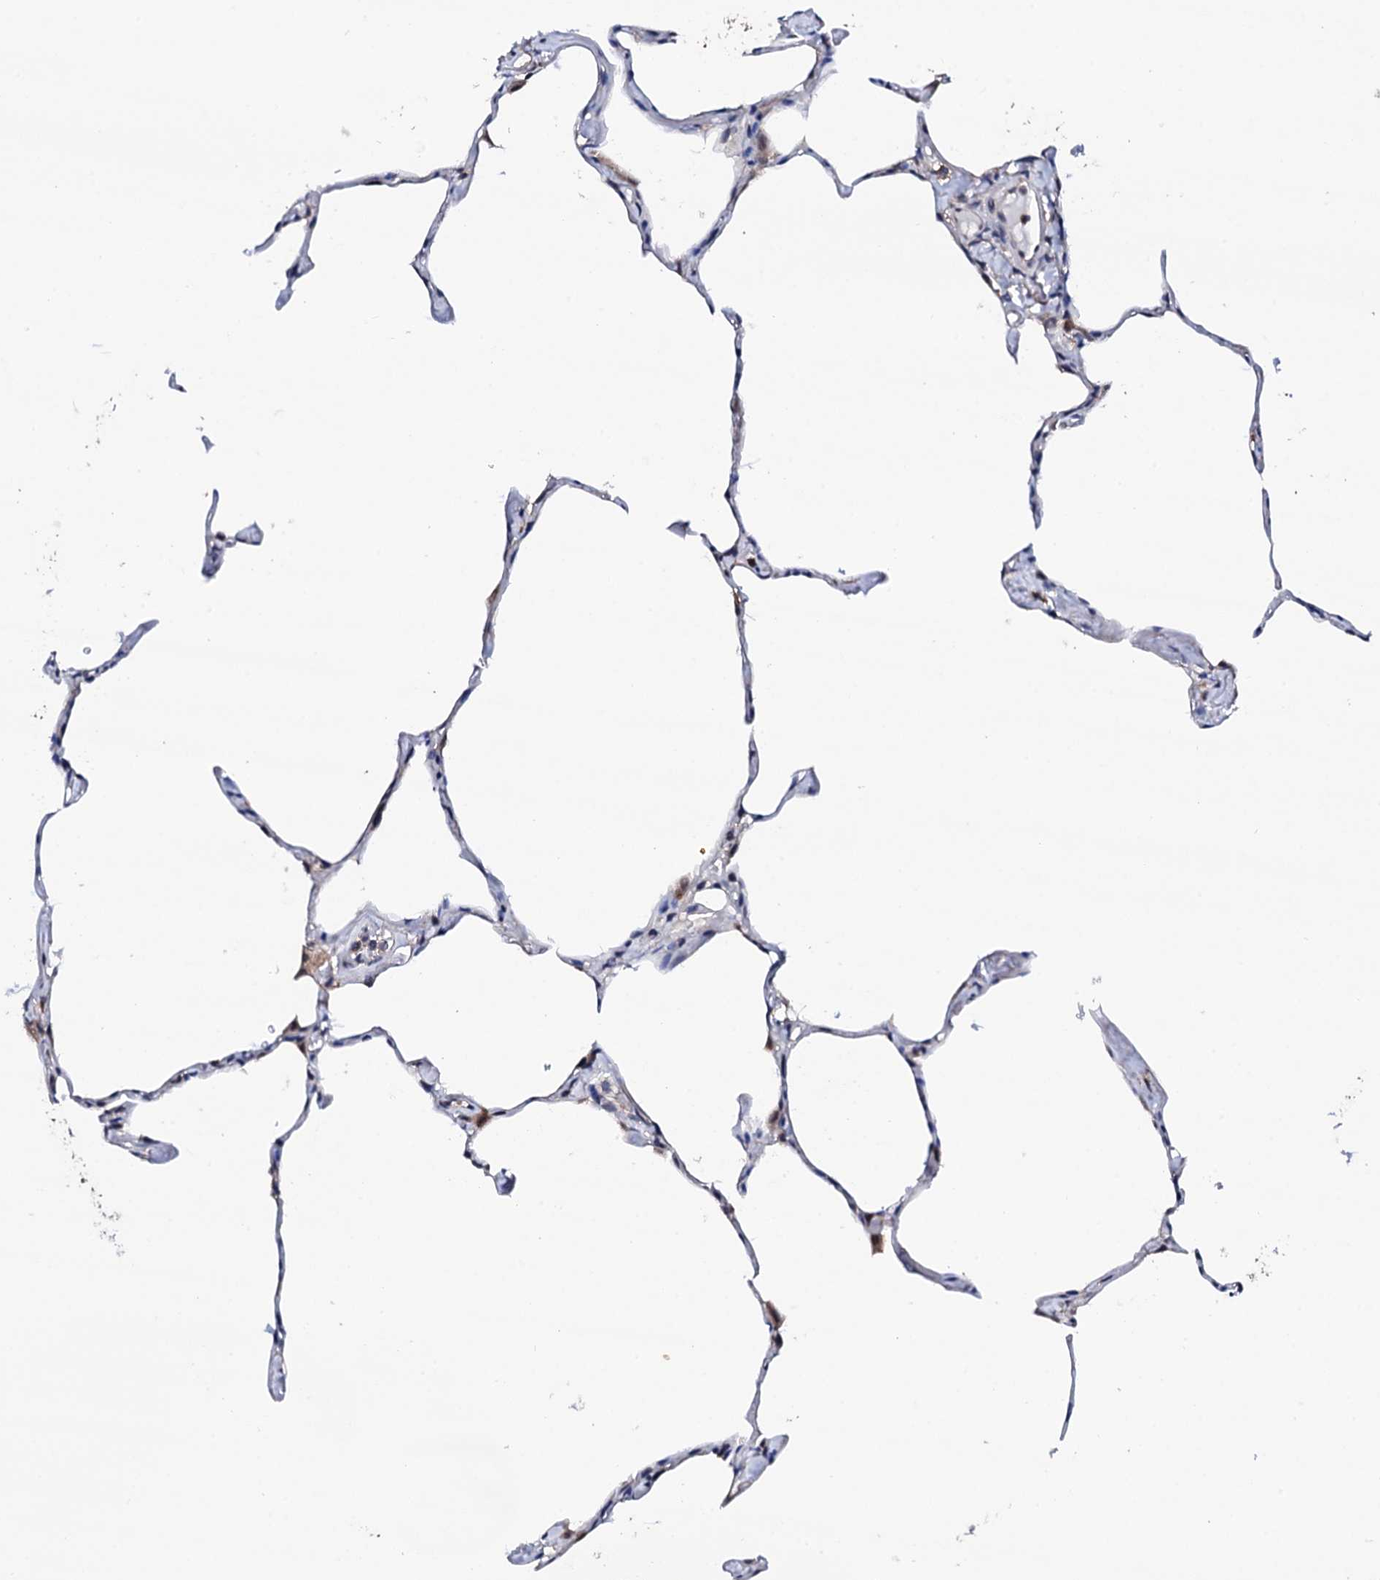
{"staining": {"intensity": "negative", "quantity": "none", "location": "none"}, "tissue": "lung", "cell_type": "Alveolar cells", "image_type": "normal", "snomed": [{"axis": "morphology", "description": "Normal tissue, NOS"}, {"axis": "topography", "description": "Lung"}], "caption": "Immunohistochemistry histopathology image of normal lung stained for a protein (brown), which reveals no positivity in alveolar cells.", "gene": "EDC3", "patient": {"sex": "male", "age": 65}}